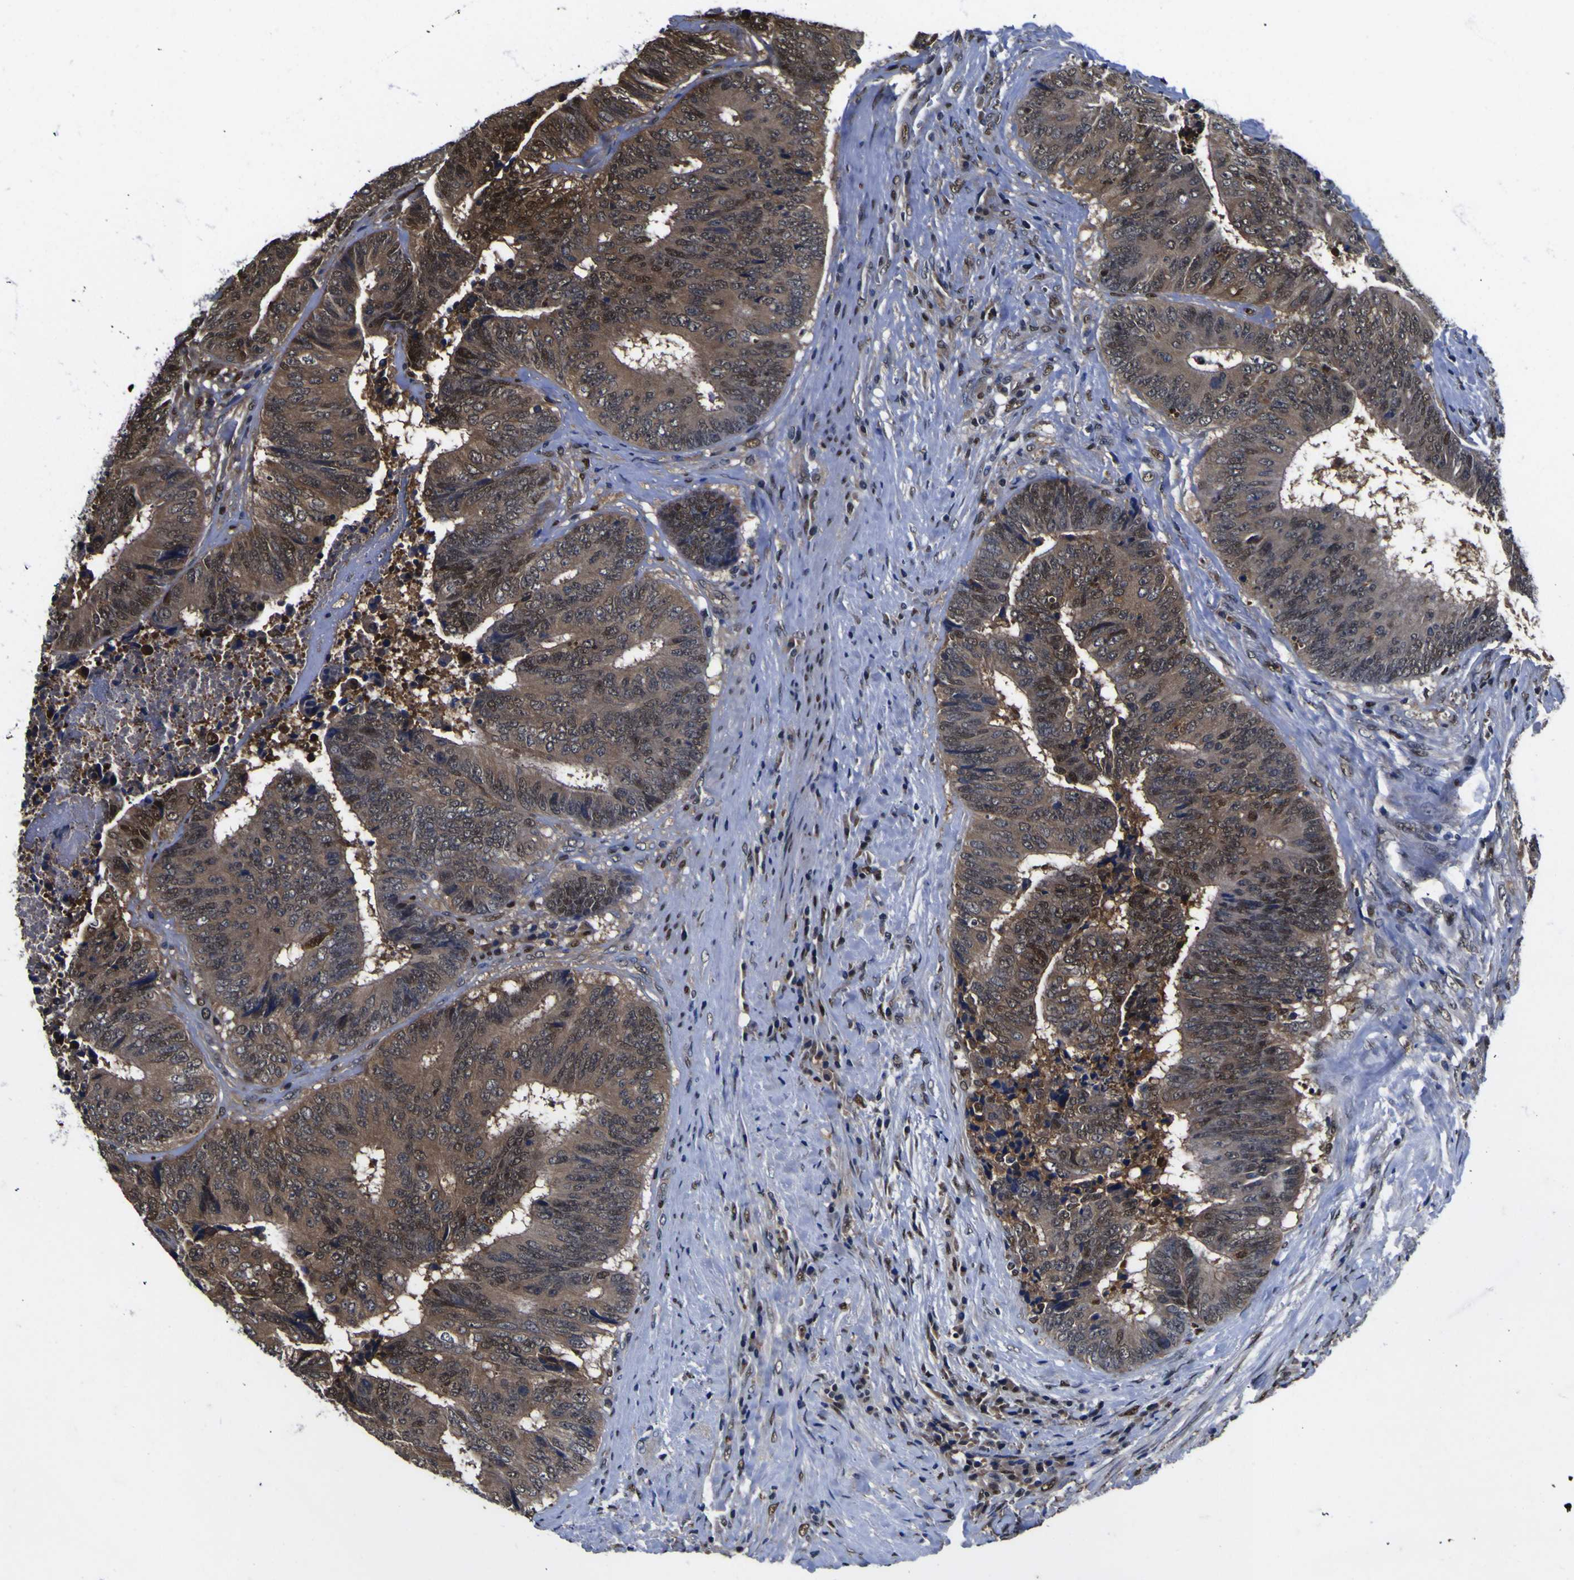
{"staining": {"intensity": "moderate", "quantity": "25%-75%", "location": "cytoplasmic/membranous,nuclear"}, "tissue": "colorectal cancer", "cell_type": "Tumor cells", "image_type": "cancer", "snomed": [{"axis": "morphology", "description": "Adenocarcinoma, NOS"}, {"axis": "topography", "description": "Rectum"}], "caption": "High-magnification brightfield microscopy of colorectal adenocarcinoma stained with DAB (3,3'-diaminobenzidine) (brown) and counterstained with hematoxylin (blue). tumor cells exhibit moderate cytoplasmic/membranous and nuclear staining is identified in about25%-75% of cells.", "gene": "FAM110B", "patient": {"sex": "male", "age": 72}}